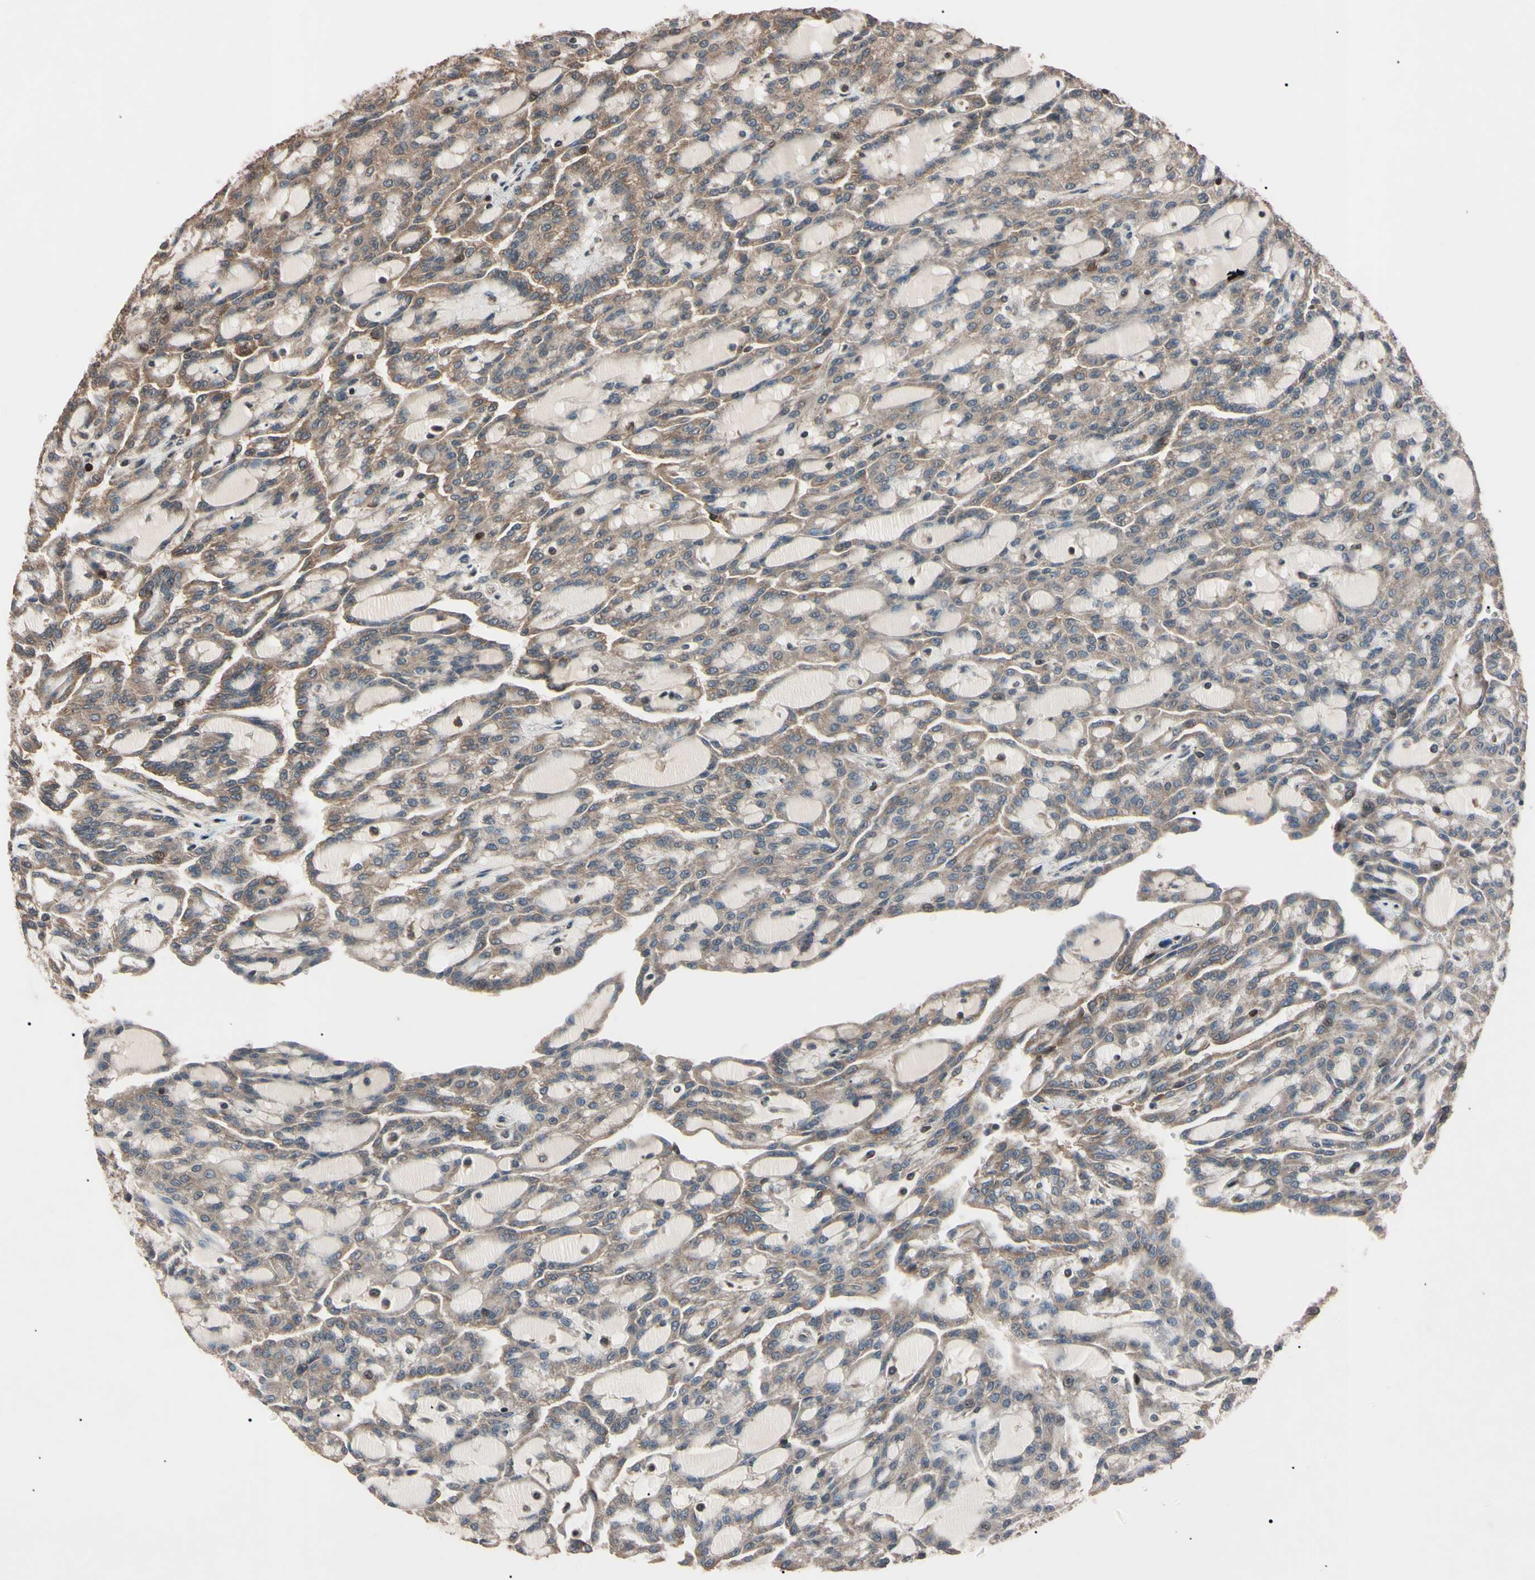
{"staining": {"intensity": "weak", "quantity": ">75%", "location": "cytoplasmic/membranous"}, "tissue": "renal cancer", "cell_type": "Tumor cells", "image_type": "cancer", "snomed": [{"axis": "morphology", "description": "Adenocarcinoma, NOS"}, {"axis": "topography", "description": "Kidney"}], "caption": "Weak cytoplasmic/membranous staining is identified in approximately >75% of tumor cells in renal cancer.", "gene": "TNFRSF1A", "patient": {"sex": "male", "age": 63}}